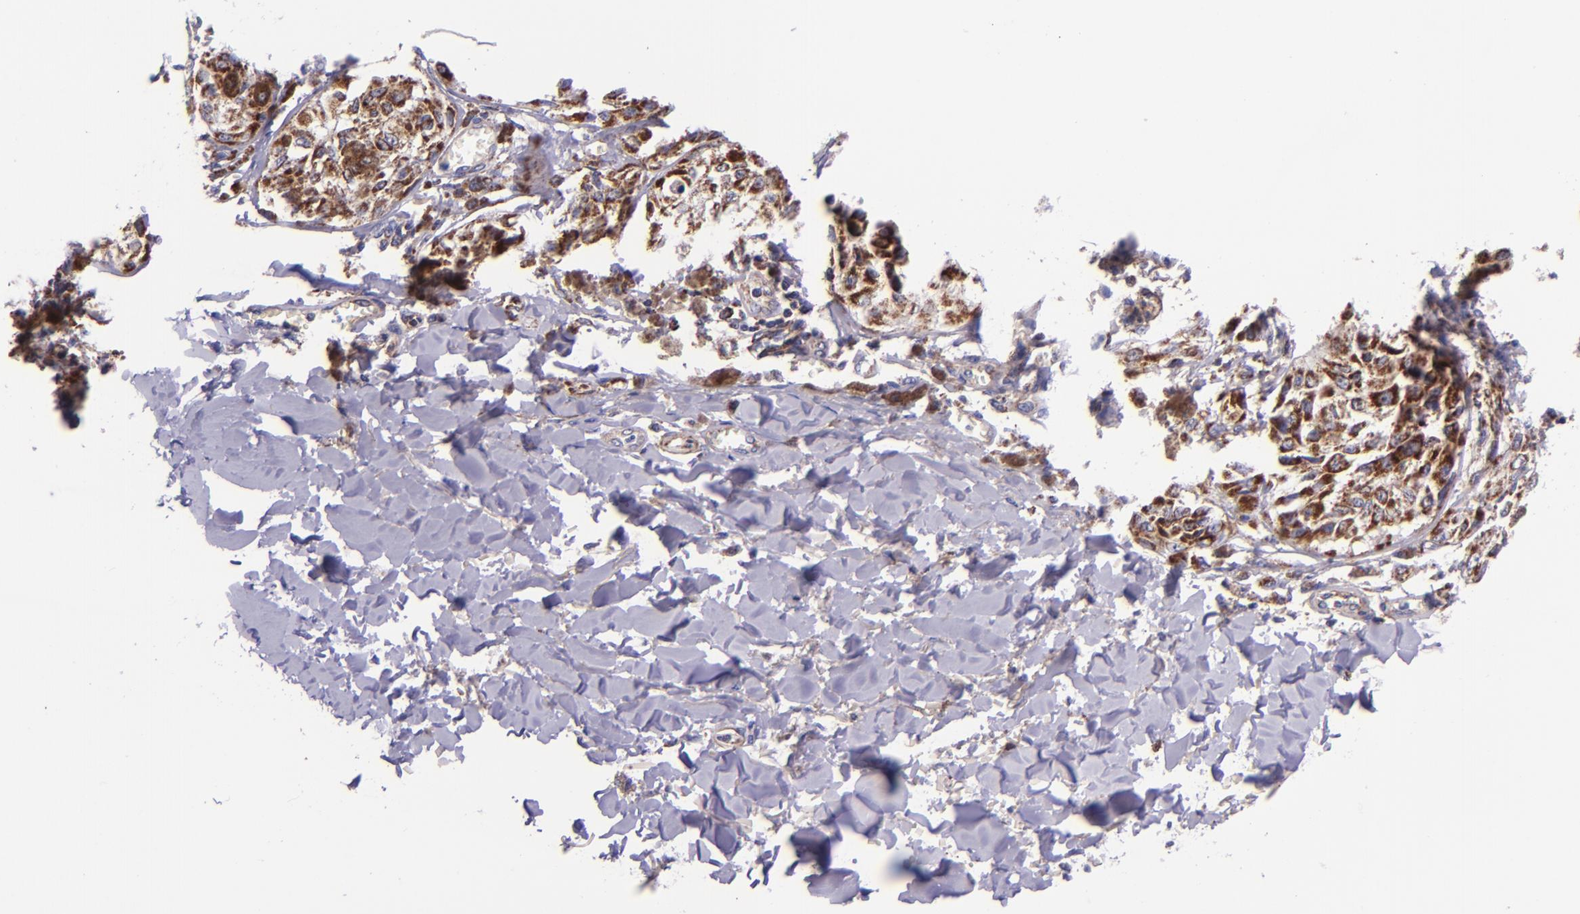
{"staining": {"intensity": "moderate", "quantity": ">75%", "location": "cytoplasmic/membranous"}, "tissue": "melanoma", "cell_type": "Tumor cells", "image_type": "cancer", "snomed": [{"axis": "morphology", "description": "Malignant melanoma, NOS"}, {"axis": "topography", "description": "Skin"}], "caption": "Melanoma tissue demonstrates moderate cytoplasmic/membranous positivity in about >75% of tumor cells, visualized by immunohistochemistry.", "gene": "IDH3G", "patient": {"sex": "female", "age": 82}}